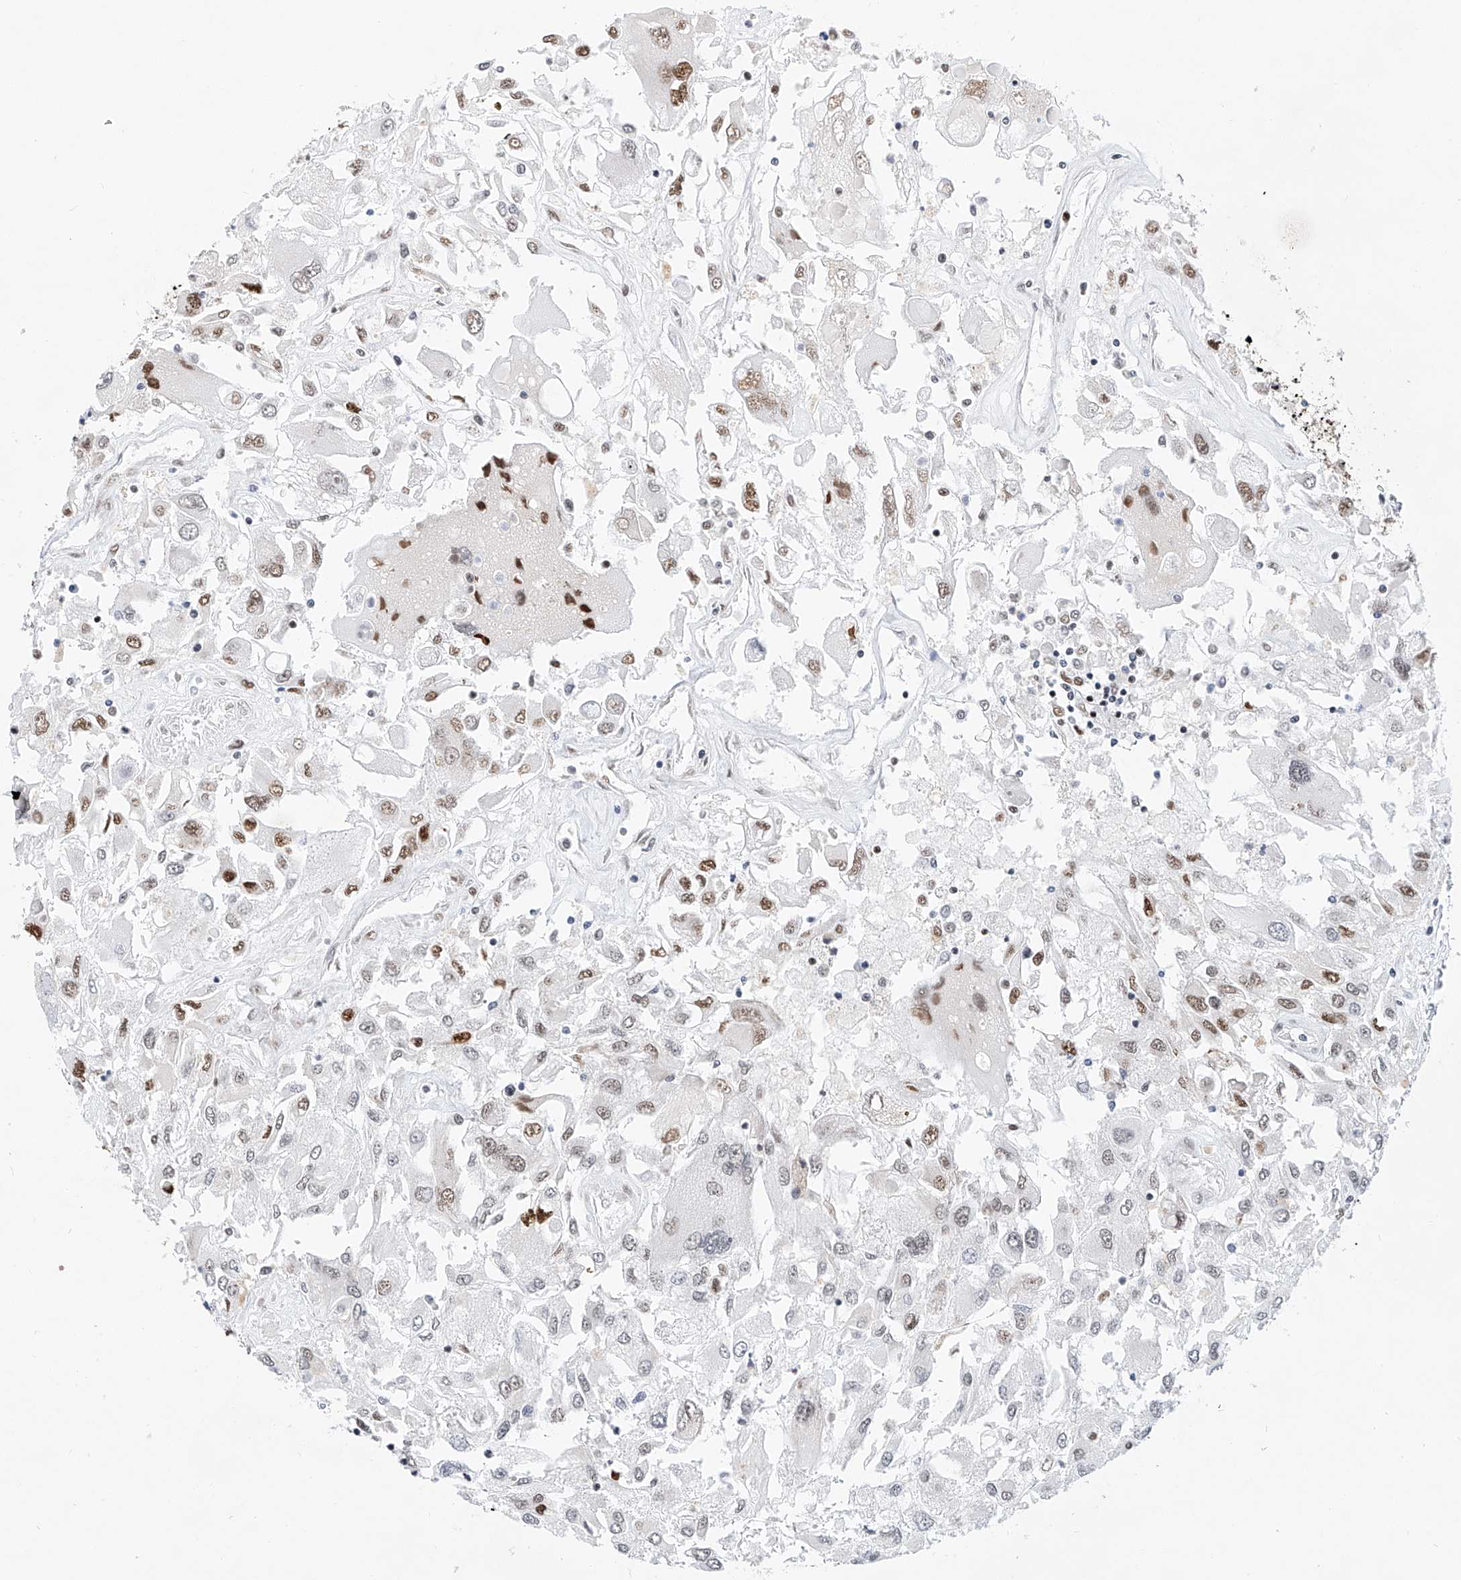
{"staining": {"intensity": "moderate", "quantity": "25%-75%", "location": "nuclear"}, "tissue": "renal cancer", "cell_type": "Tumor cells", "image_type": "cancer", "snomed": [{"axis": "morphology", "description": "Adenocarcinoma, NOS"}, {"axis": "topography", "description": "Kidney"}], "caption": "Renal cancer (adenocarcinoma) tissue demonstrates moderate nuclear staining in about 25%-75% of tumor cells, visualized by immunohistochemistry.", "gene": "SRSF6", "patient": {"sex": "female", "age": 52}}